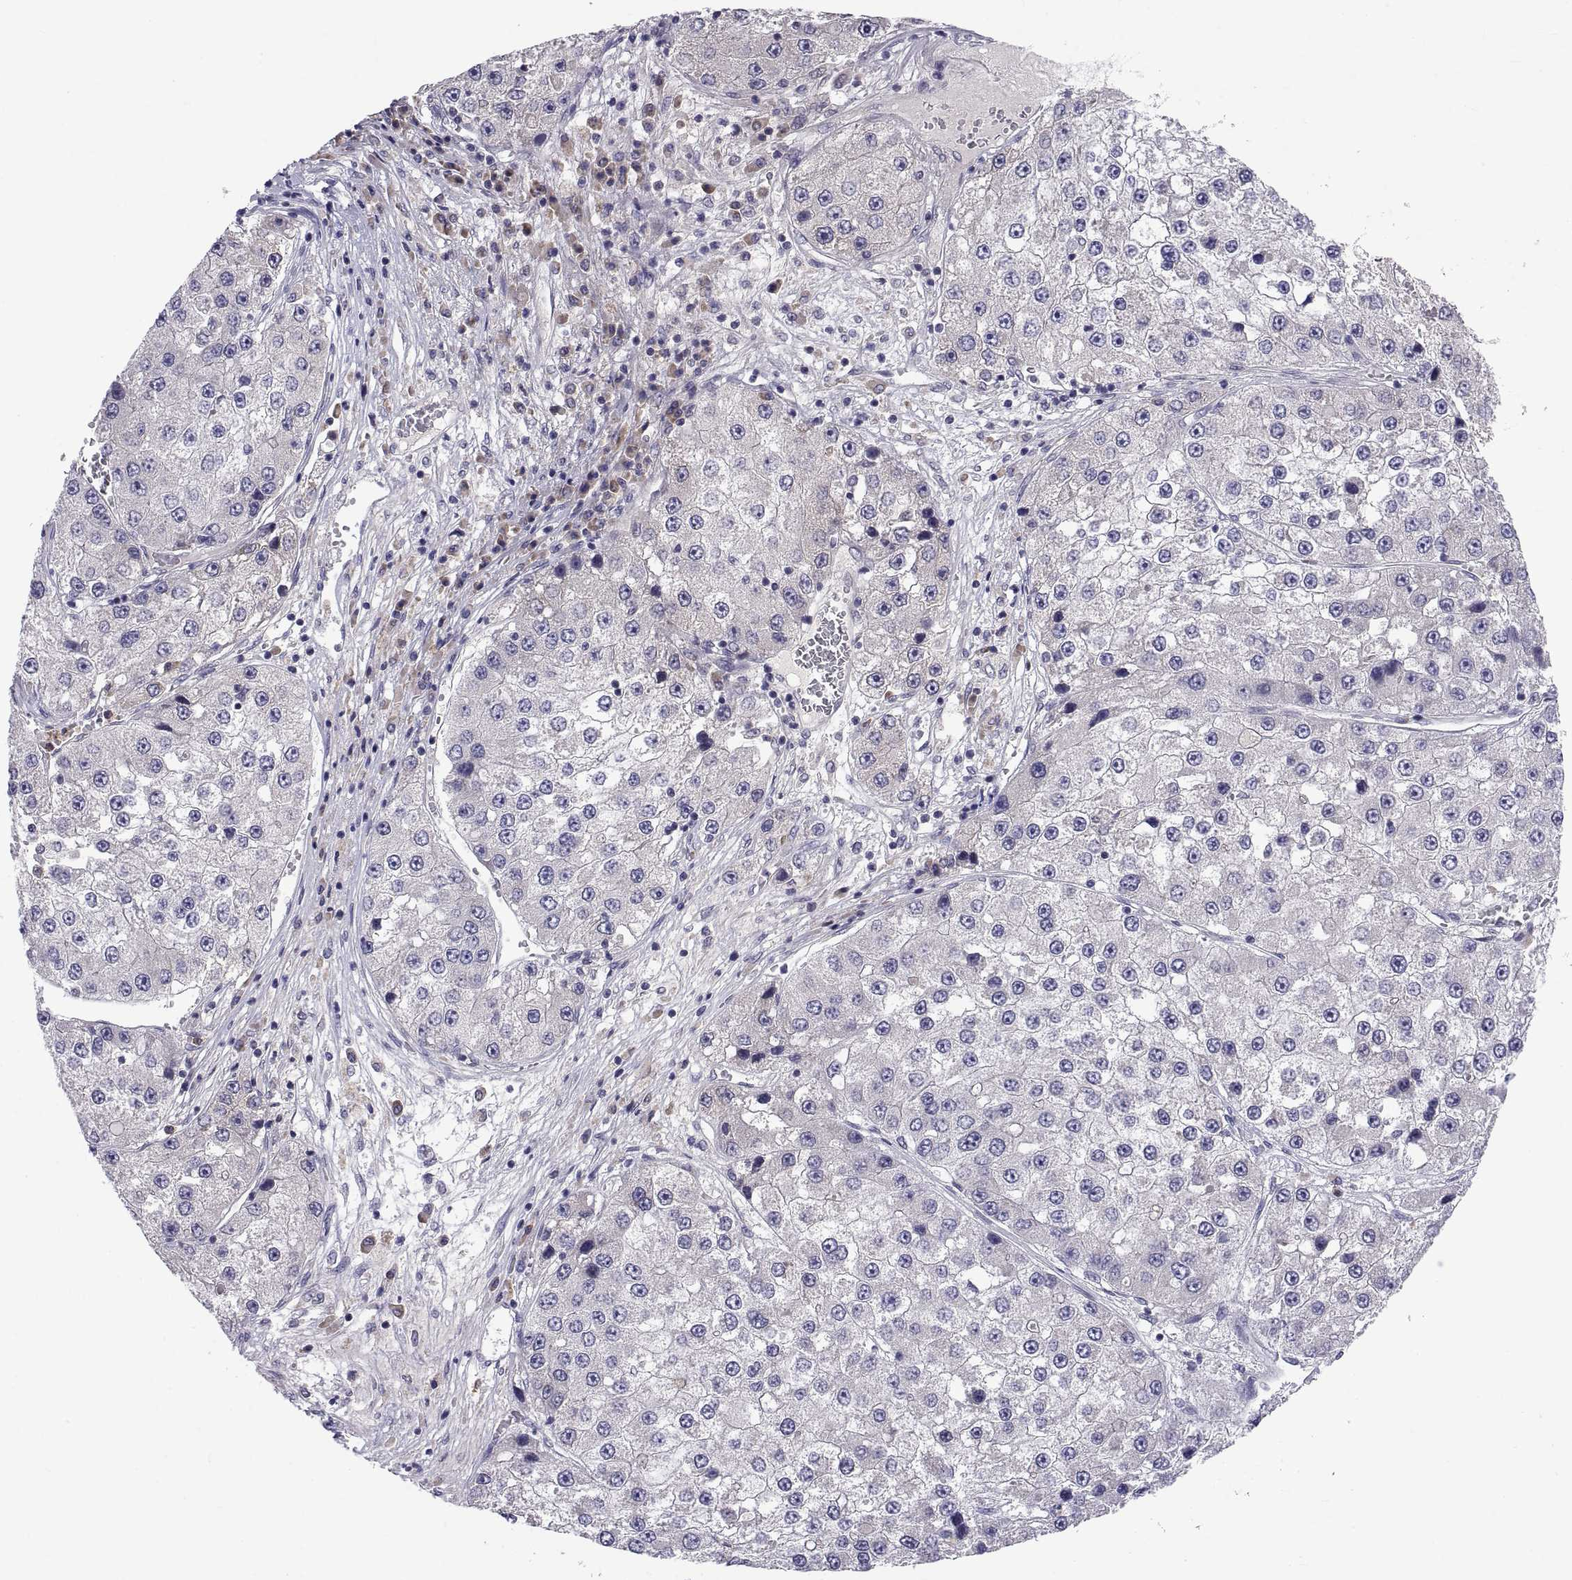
{"staining": {"intensity": "negative", "quantity": "none", "location": "none"}, "tissue": "liver cancer", "cell_type": "Tumor cells", "image_type": "cancer", "snomed": [{"axis": "morphology", "description": "Carcinoma, Hepatocellular, NOS"}, {"axis": "topography", "description": "Liver"}], "caption": "High power microscopy histopathology image of an immunohistochemistry image of liver cancer, revealing no significant positivity in tumor cells. (DAB immunohistochemistry (IHC) with hematoxylin counter stain).", "gene": "PKP1", "patient": {"sex": "female", "age": 73}}